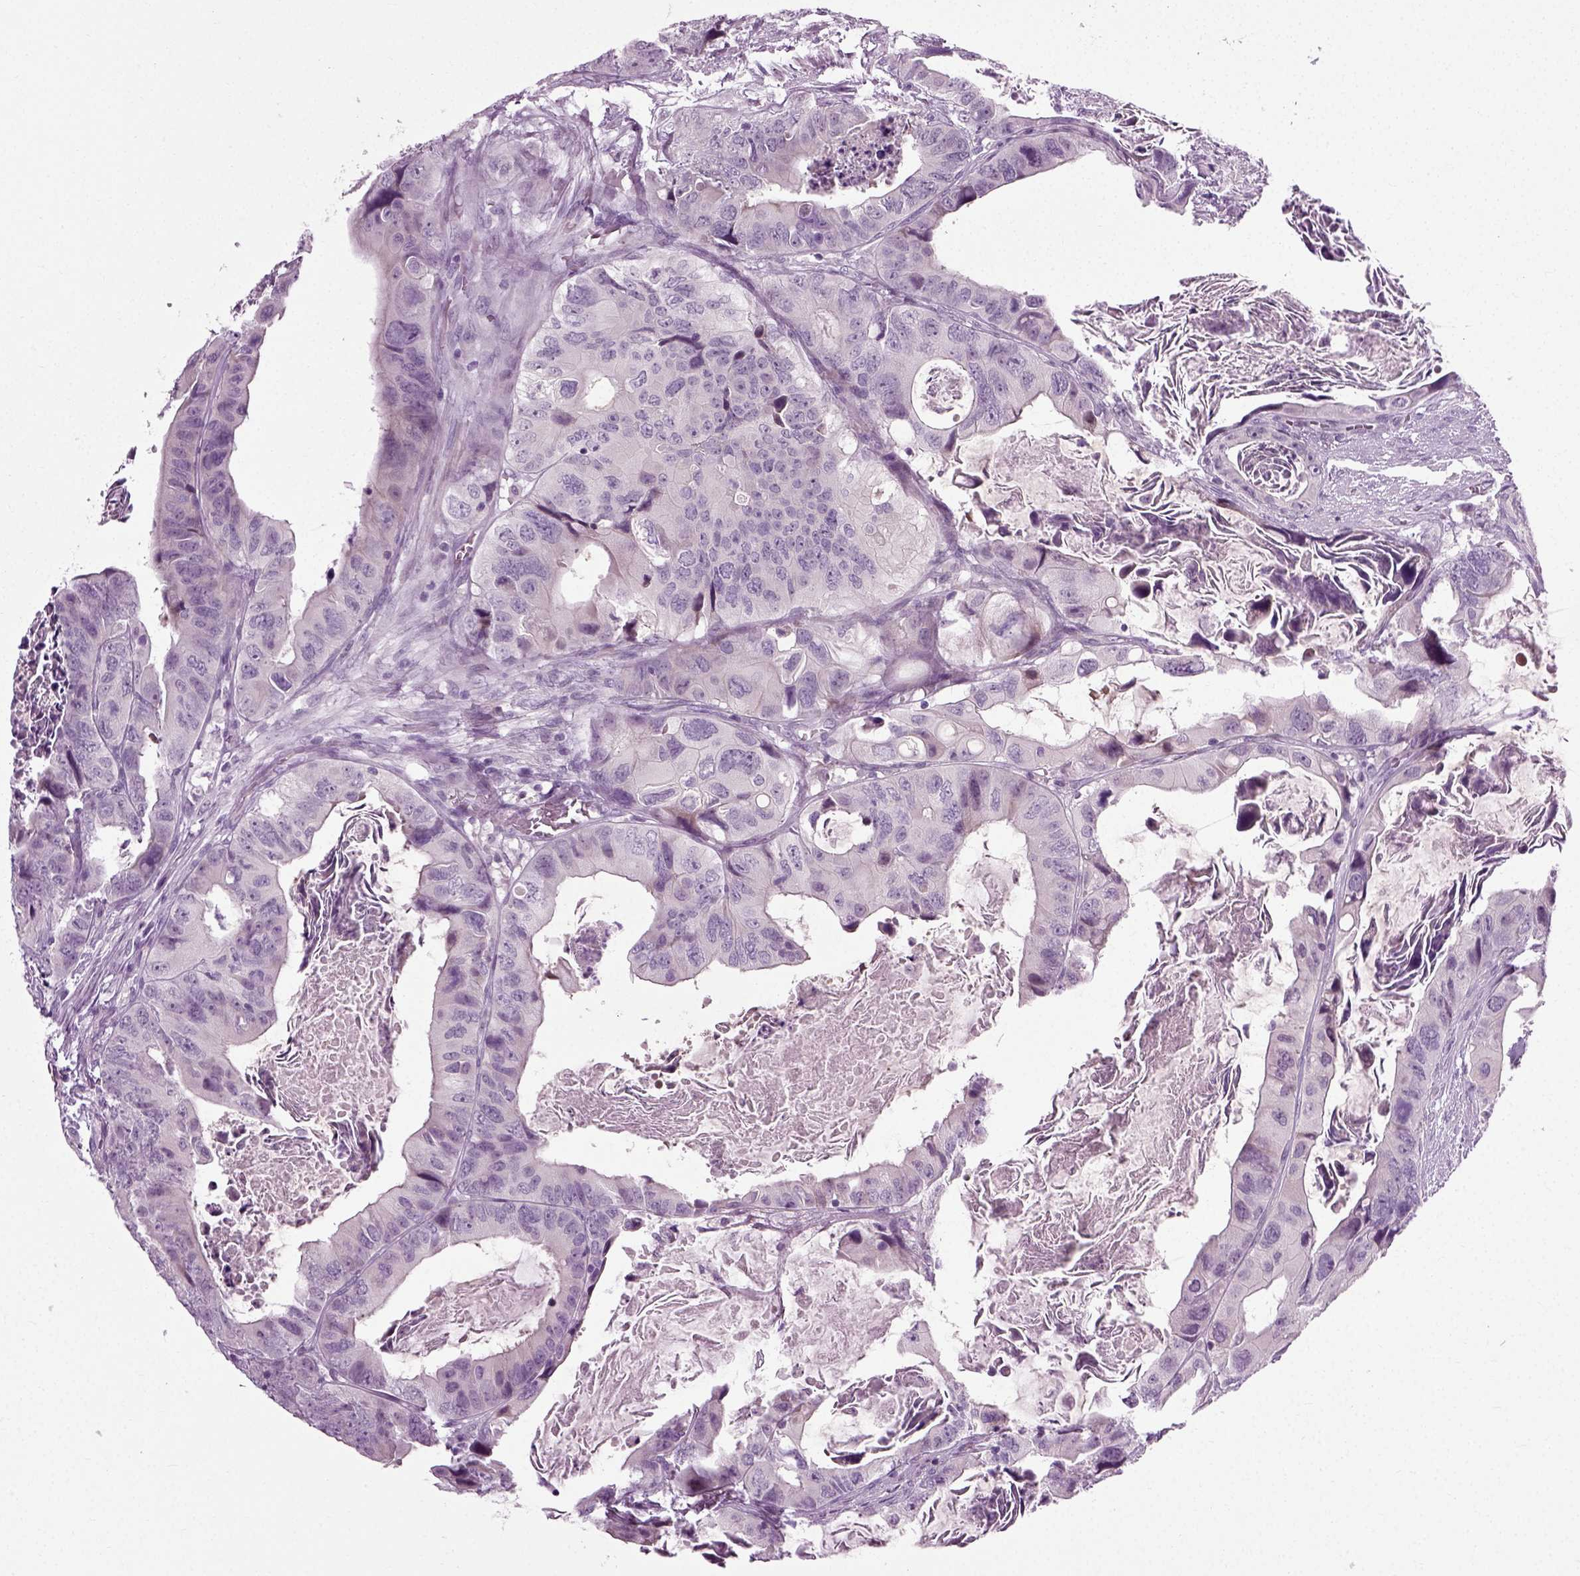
{"staining": {"intensity": "negative", "quantity": "none", "location": "none"}, "tissue": "colorectal cancer", "cell_type": "Tumor cells", "image_type": "cancer", "snomed": [{"axis": "morphology", "description": "Adenocarcinoma, NOS"}, {"axis": "topography", "description": "Rectum"}], "caption": "Colorectal cancer was stained to show a protein in brown. There is no significant positivity in tumor cells.", "gene": "SCG5", "patient": {"sex": "male", "age": 64}}